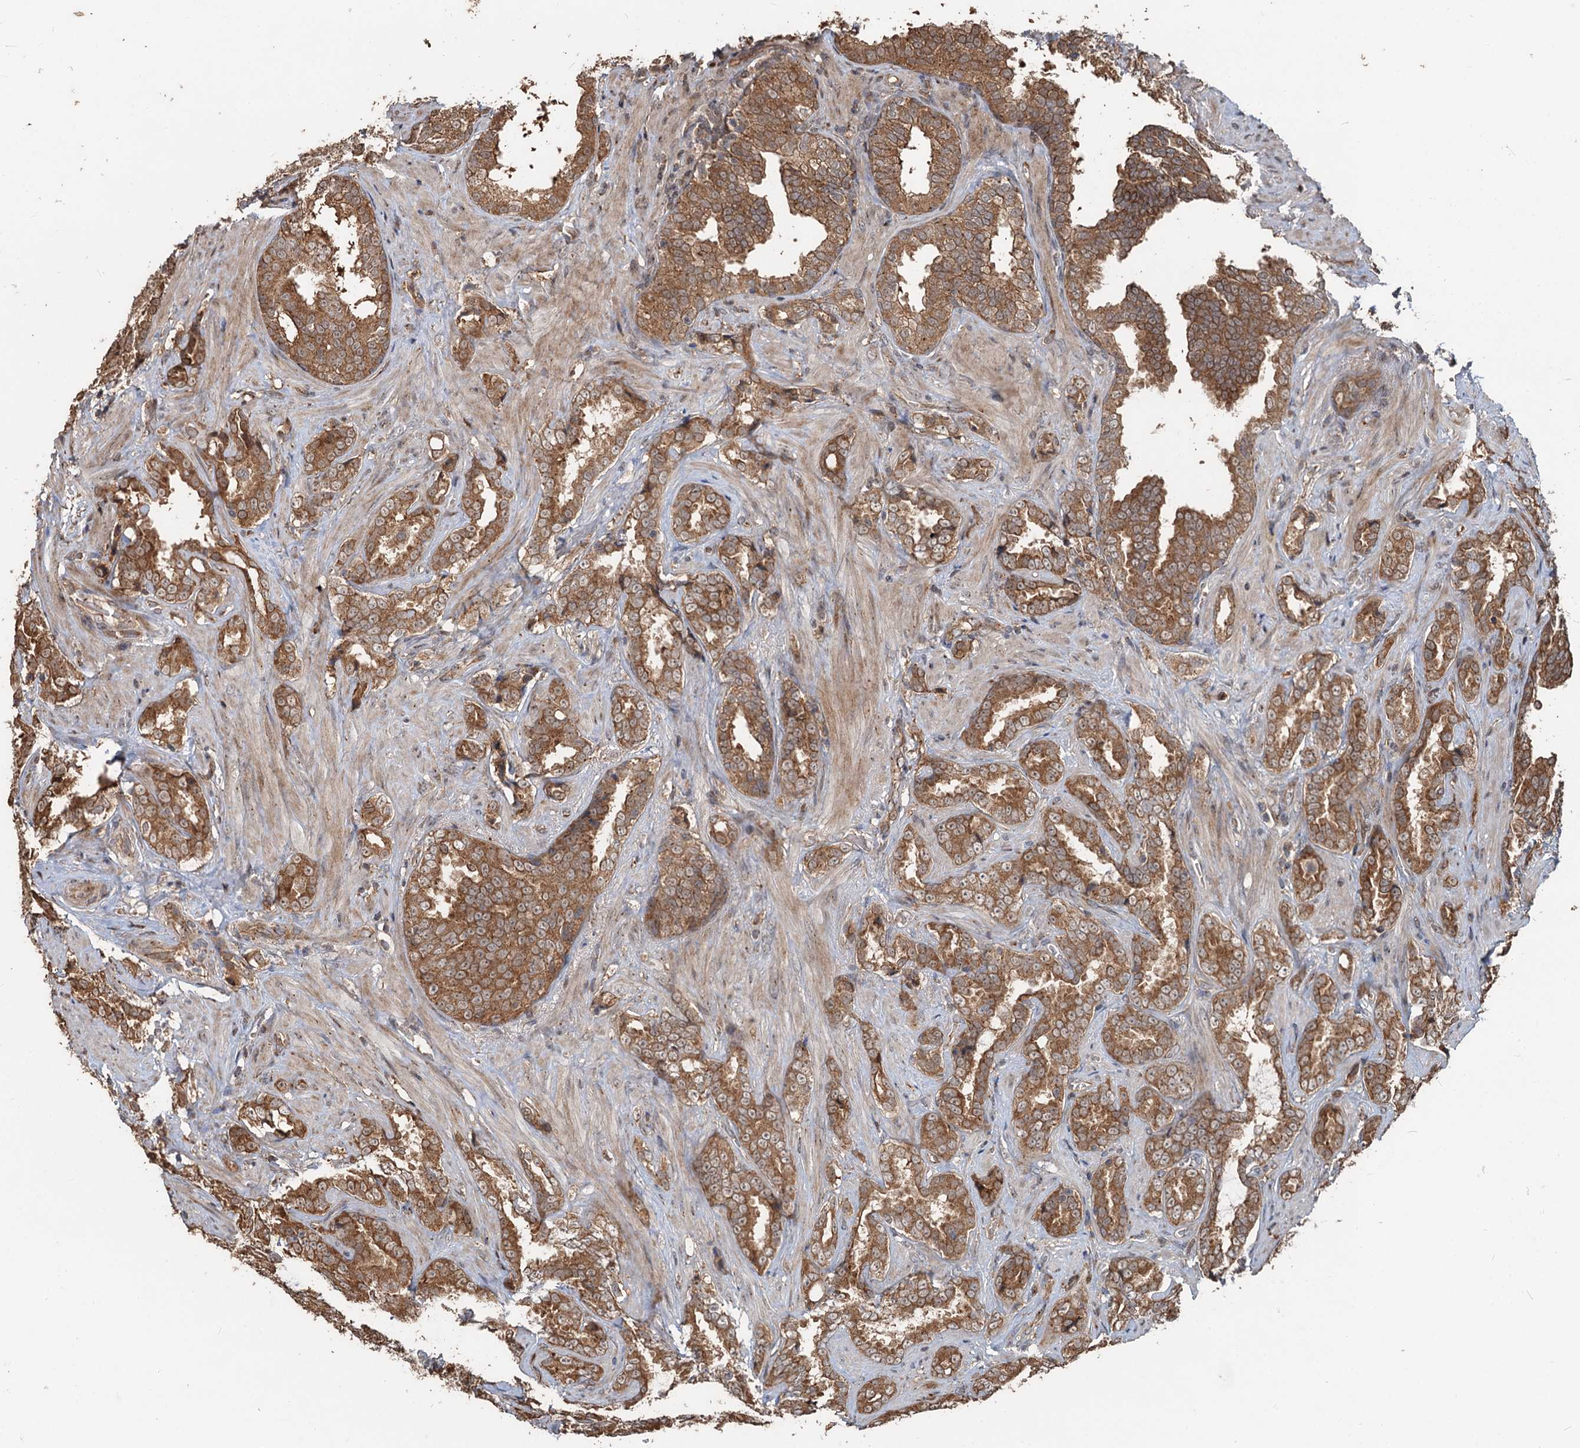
{"staining": {"intensity": "moderate", "quantity": ">75%", "location": "cytoplasmic/membranous"}, "tissue": "prostate cancer", "cell_type": "Tumor cells", "image_type": "cancer", "snomed": [{"axis": "morphology", "description": "Adenocarcinoma, High grade"}, {"axis": "topography", "description": "Prostate and seminal vesicle, NOS"}], "caption": "Prostate cancer (high-grade adenocarcinoma) stained with immunohistochemistry (IHC) displays moderate cytoplasmic/membranous staining in about >75% of tumor cells.", "gene": "DEXI", "patient": {"sex": "male", "age": 67}}